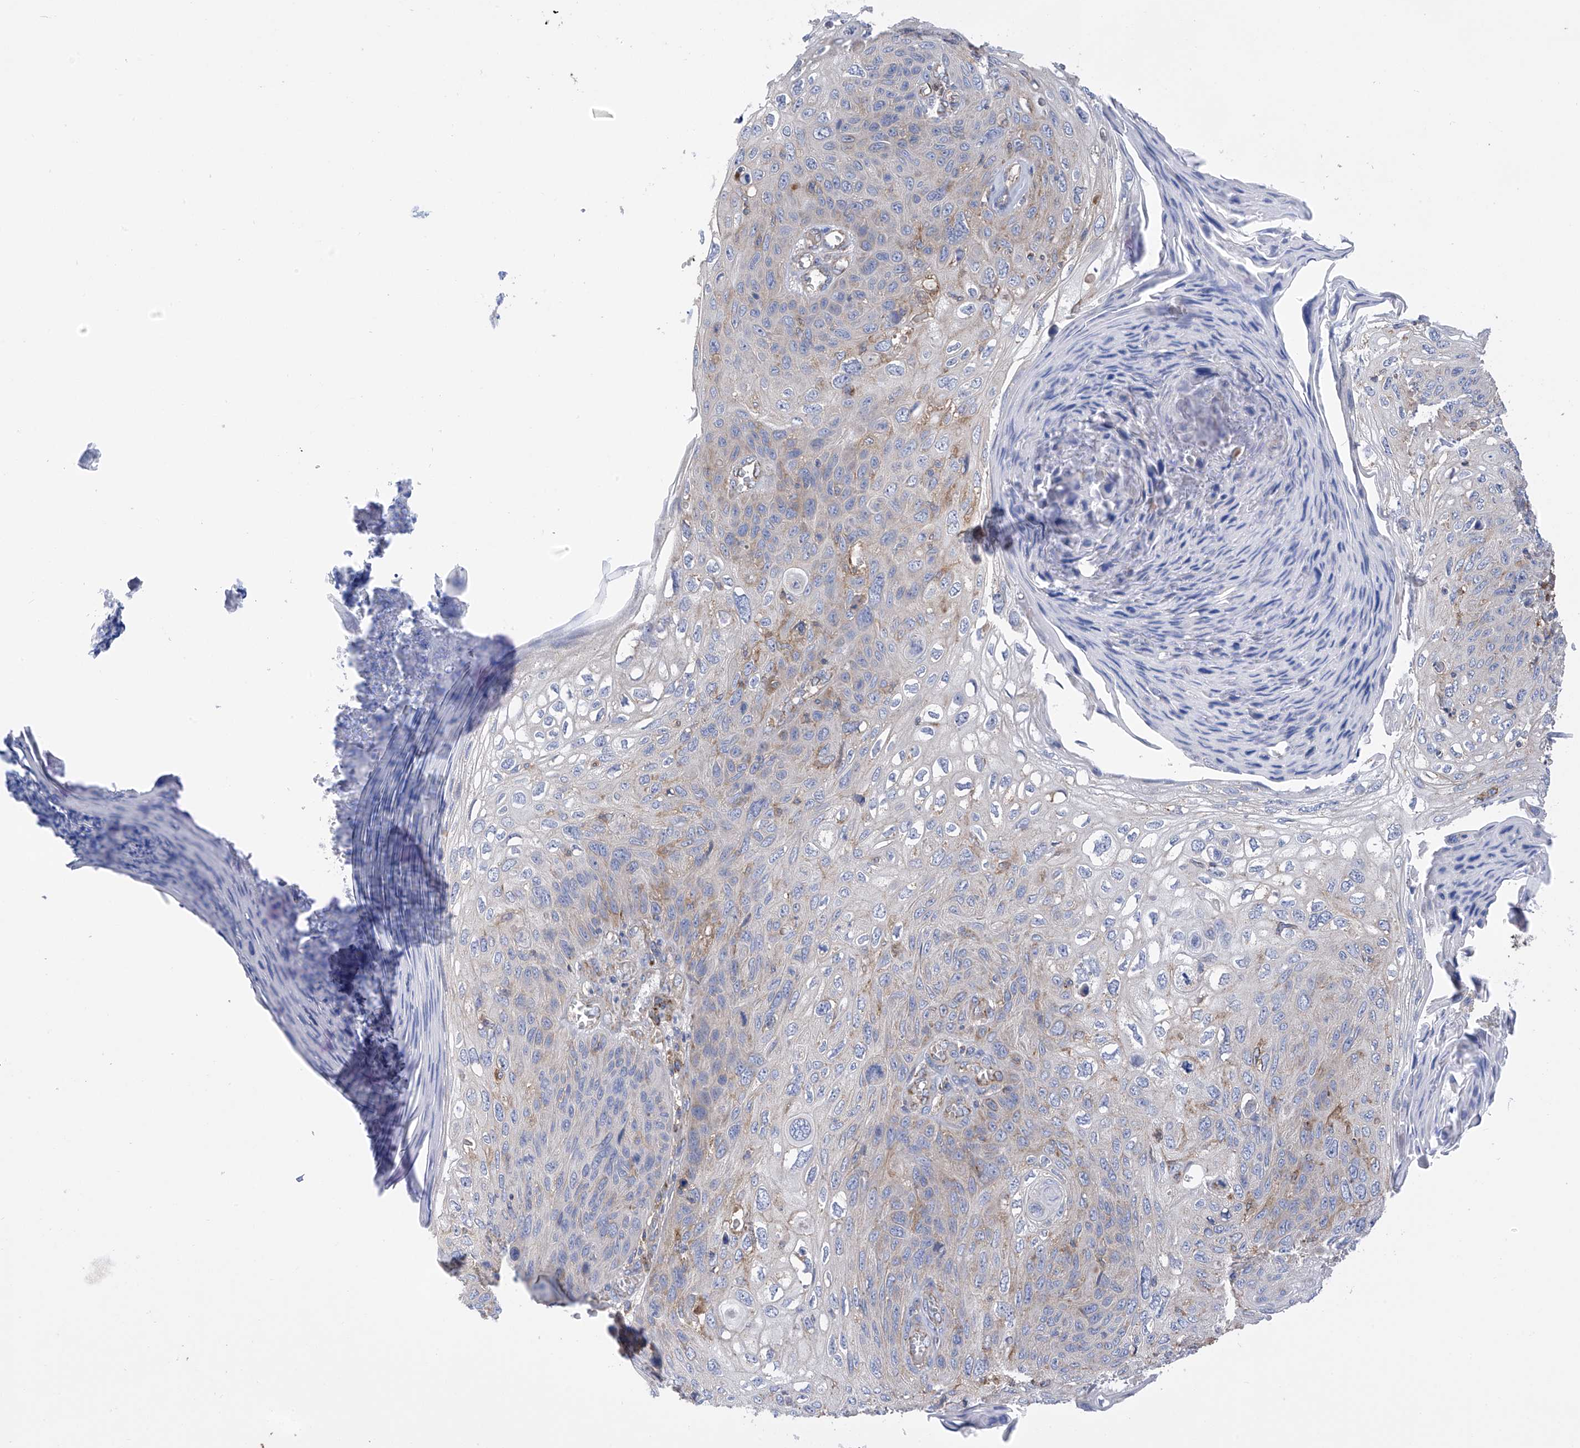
{"staining": {"intensity": "negative", "quantity": "none", "location": "none"}, "tissue": "skin cancer", "cell_type": "Tumor cells", "image_type": "cancer", "snomed": [{"axis": "morphology", "description": "Squamous cell carcinoma, NOS"}, {"axis": "topography", "description": "Skin"}], "caption": "The photomicrograph exhibits no staining of tumor cells in skin cancer.", "gene": "P2RX7", "patient": {"sex": "female", "age": 90}}